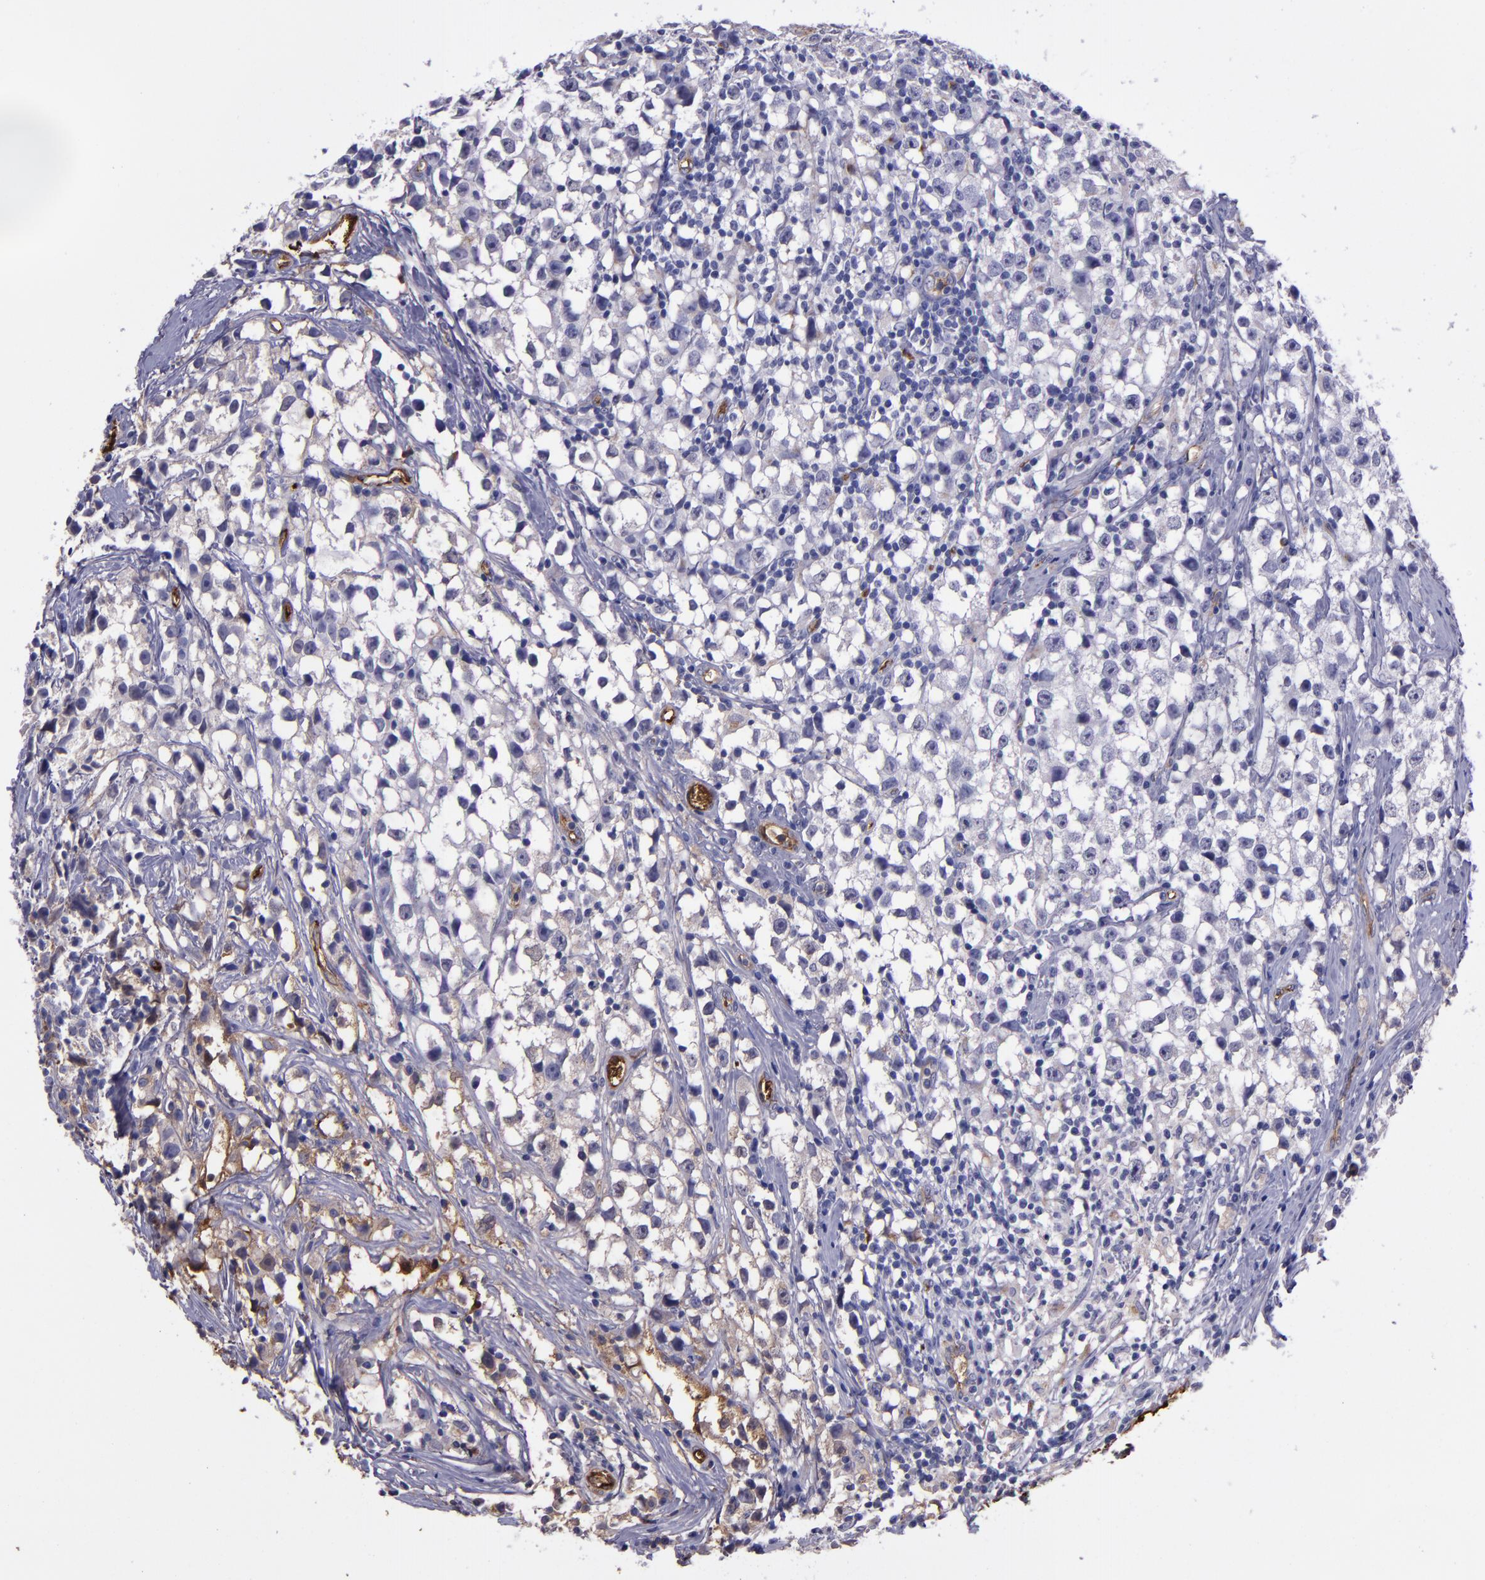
{"staining": {"intensity": "negative", "quantity": "none", "location": "none"}, "tissue": "testis cancer", "cell_type": "Tumor cells", "image_type": "cancer", "snomed": [{"axis": "morphology", "description": "Seminoma, NOS"}, {"axis": "topography", "description": "Testis"}], "caption": "A high-resolution micrograph shows immunohistochemistry (IHC) staining of testis cancer (seminoma), which demonstrates no significant staining in tumor cells. Brightfield microscopy of IHC stained with DAB (3,3'-diaminobenzidine) (brown) and hematoxylin (blue), captured at high magnification.", "gene": "A2M", "patient": {"sex": "male", "age": 35}}